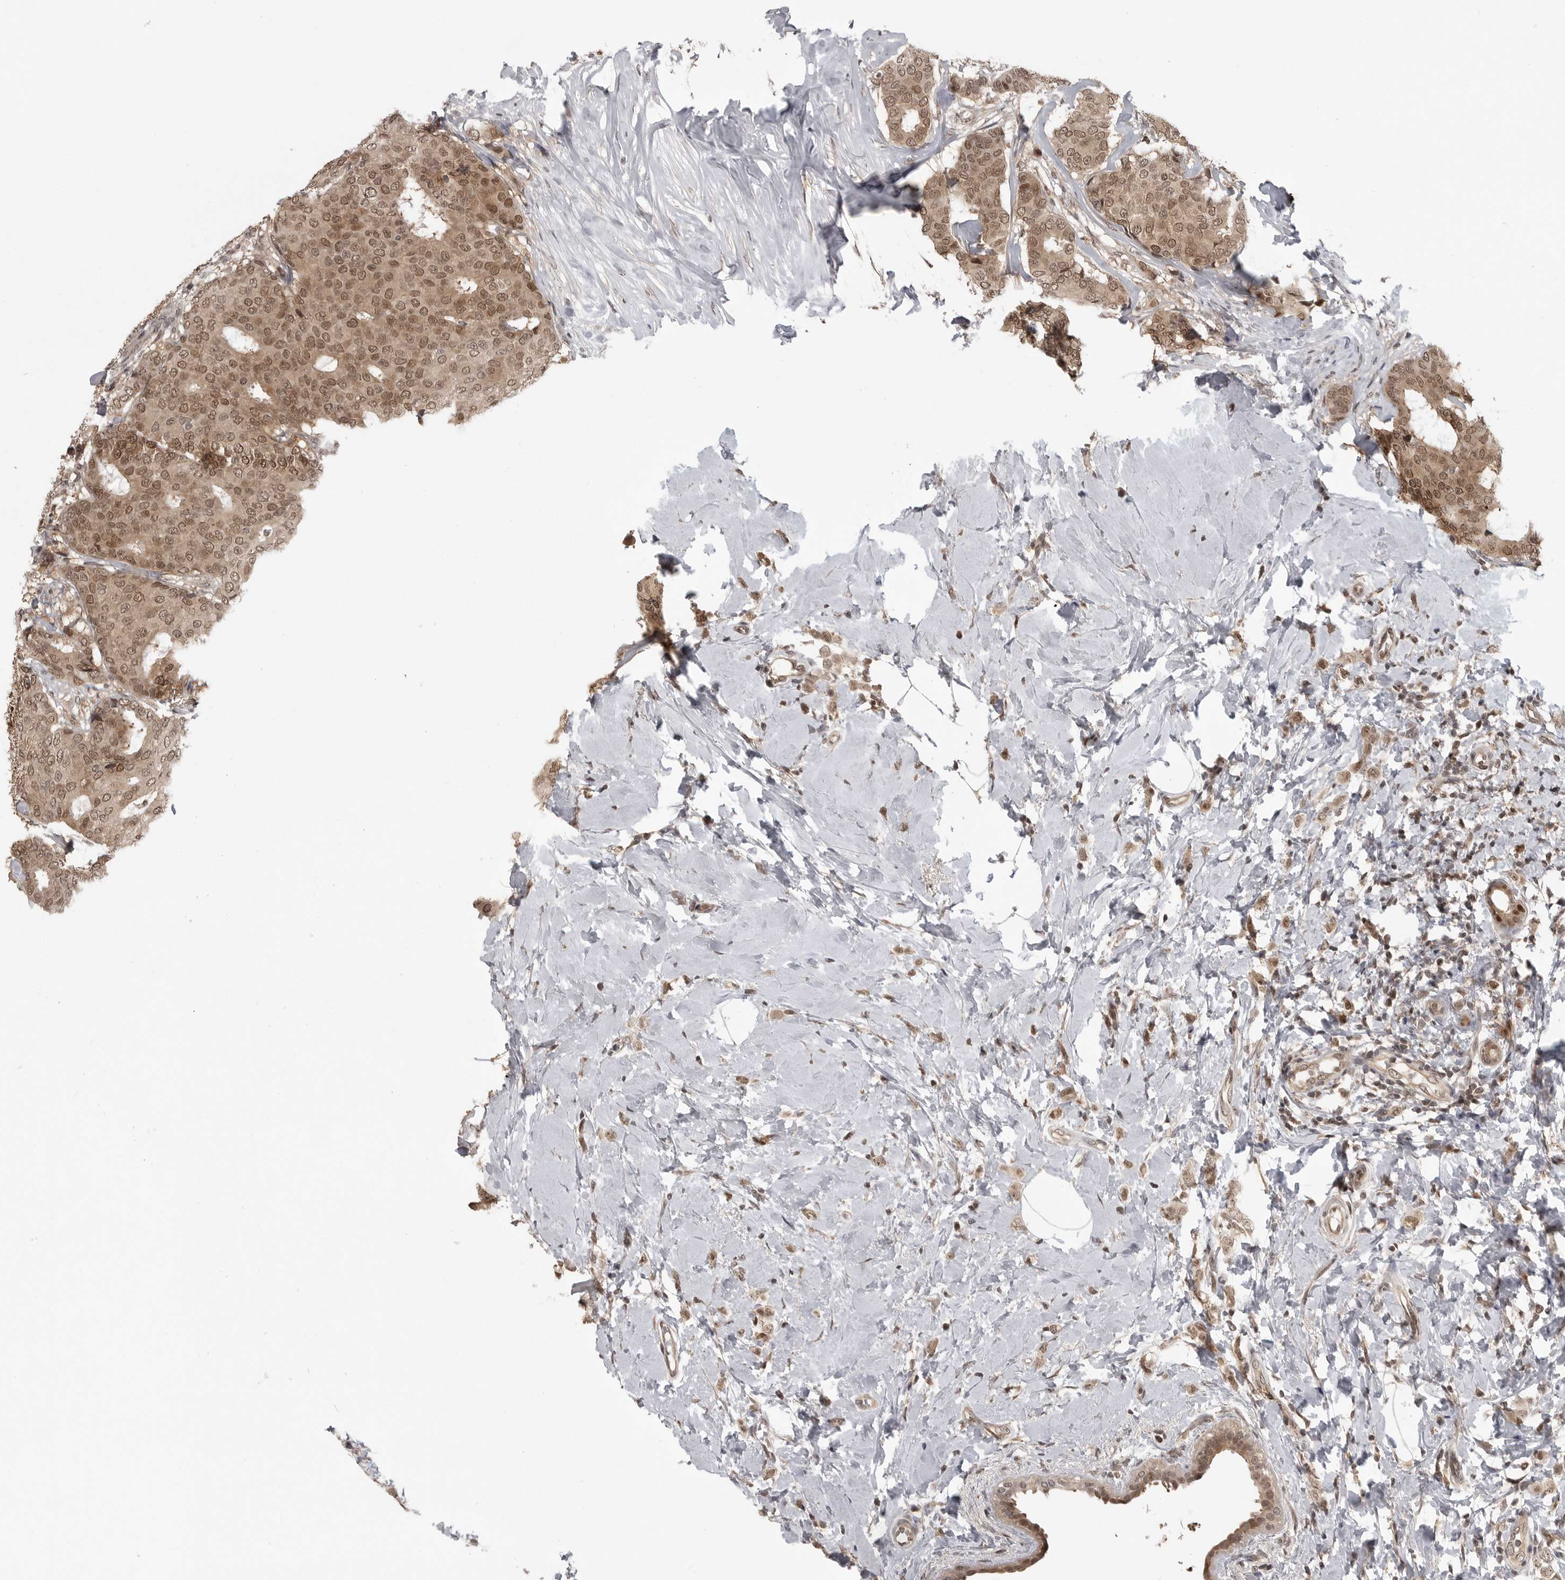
{"staining": {"intensity": "moderate", "quantity": ">75%", "location": "cytoplasmic/membranous,nuclear"}, "tissue": "breast cancer", "cell_type": "Tumor cells", "image_type": "cancer", "snomed": [{"axis": "morphology", "description": "Lobular carcinoma"}, {"axis": "topography", "description": "Breast"}], "caption": "Human breast cancer (lobular carcinoma) stained with a brown dye demonstrates moderate cytoplasmic/membranous and nuclear positive staining in about >75% of tumor cells.", "gene": "PEG3", "patient": {"sex": "female", "age": 47}}